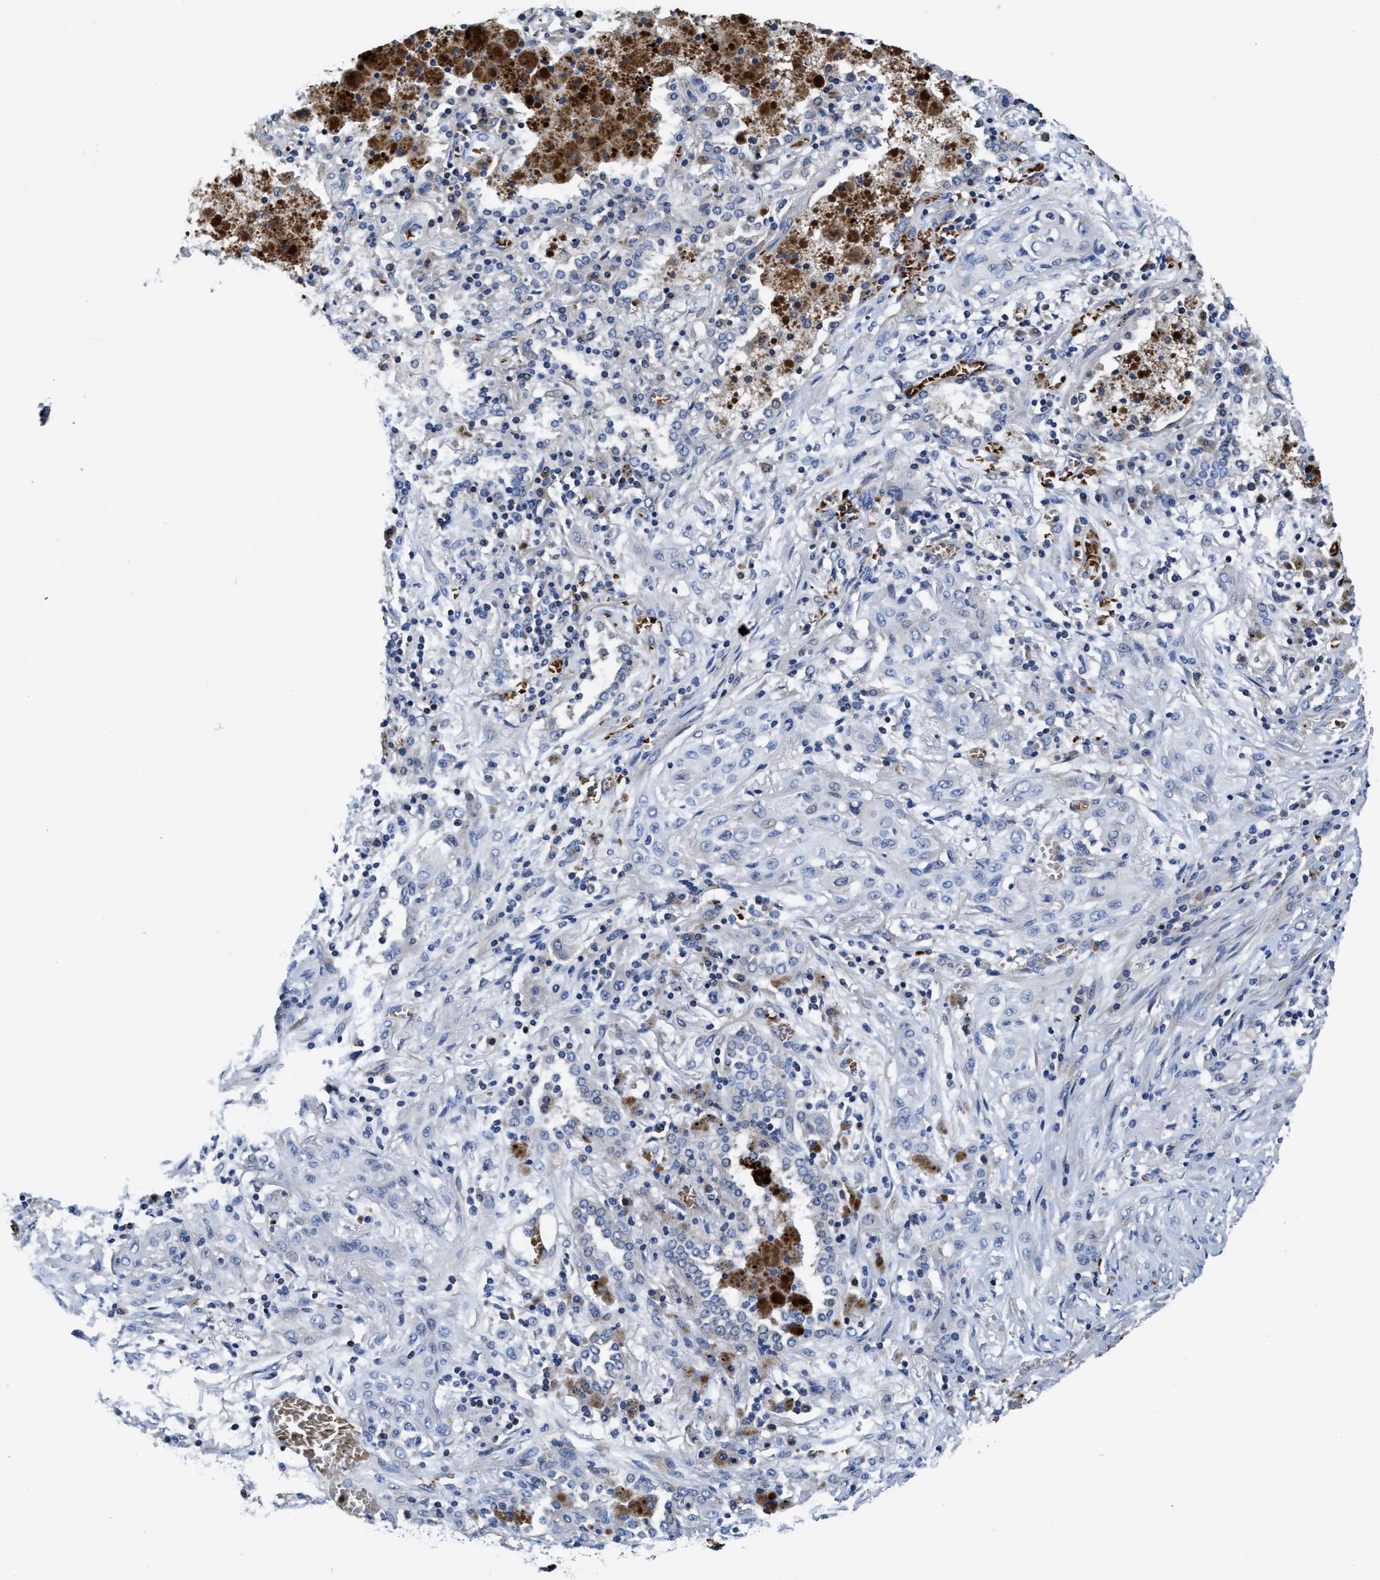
{"staining": {"intensity": "negative", "quantity": "none", "location": "none"}, "tissue": "lung cancer", "cell_type": "Tumor cells", "image_type": "cancer", "snomed": [{"axis": "morphology", "description": "Squamous cell carcinoma, NOS"}, {"axis": "topography", "description": "Lung"}], "caption": "This is a photomicrograph of immunohistochemistry staining of lung cancer (squamous cell carcinoma), which shows no positivity in tumor cells. Nuclei are stained in blue.", "gene": "PHLPP1", "patient": {"sex": "female", "age": 47}}